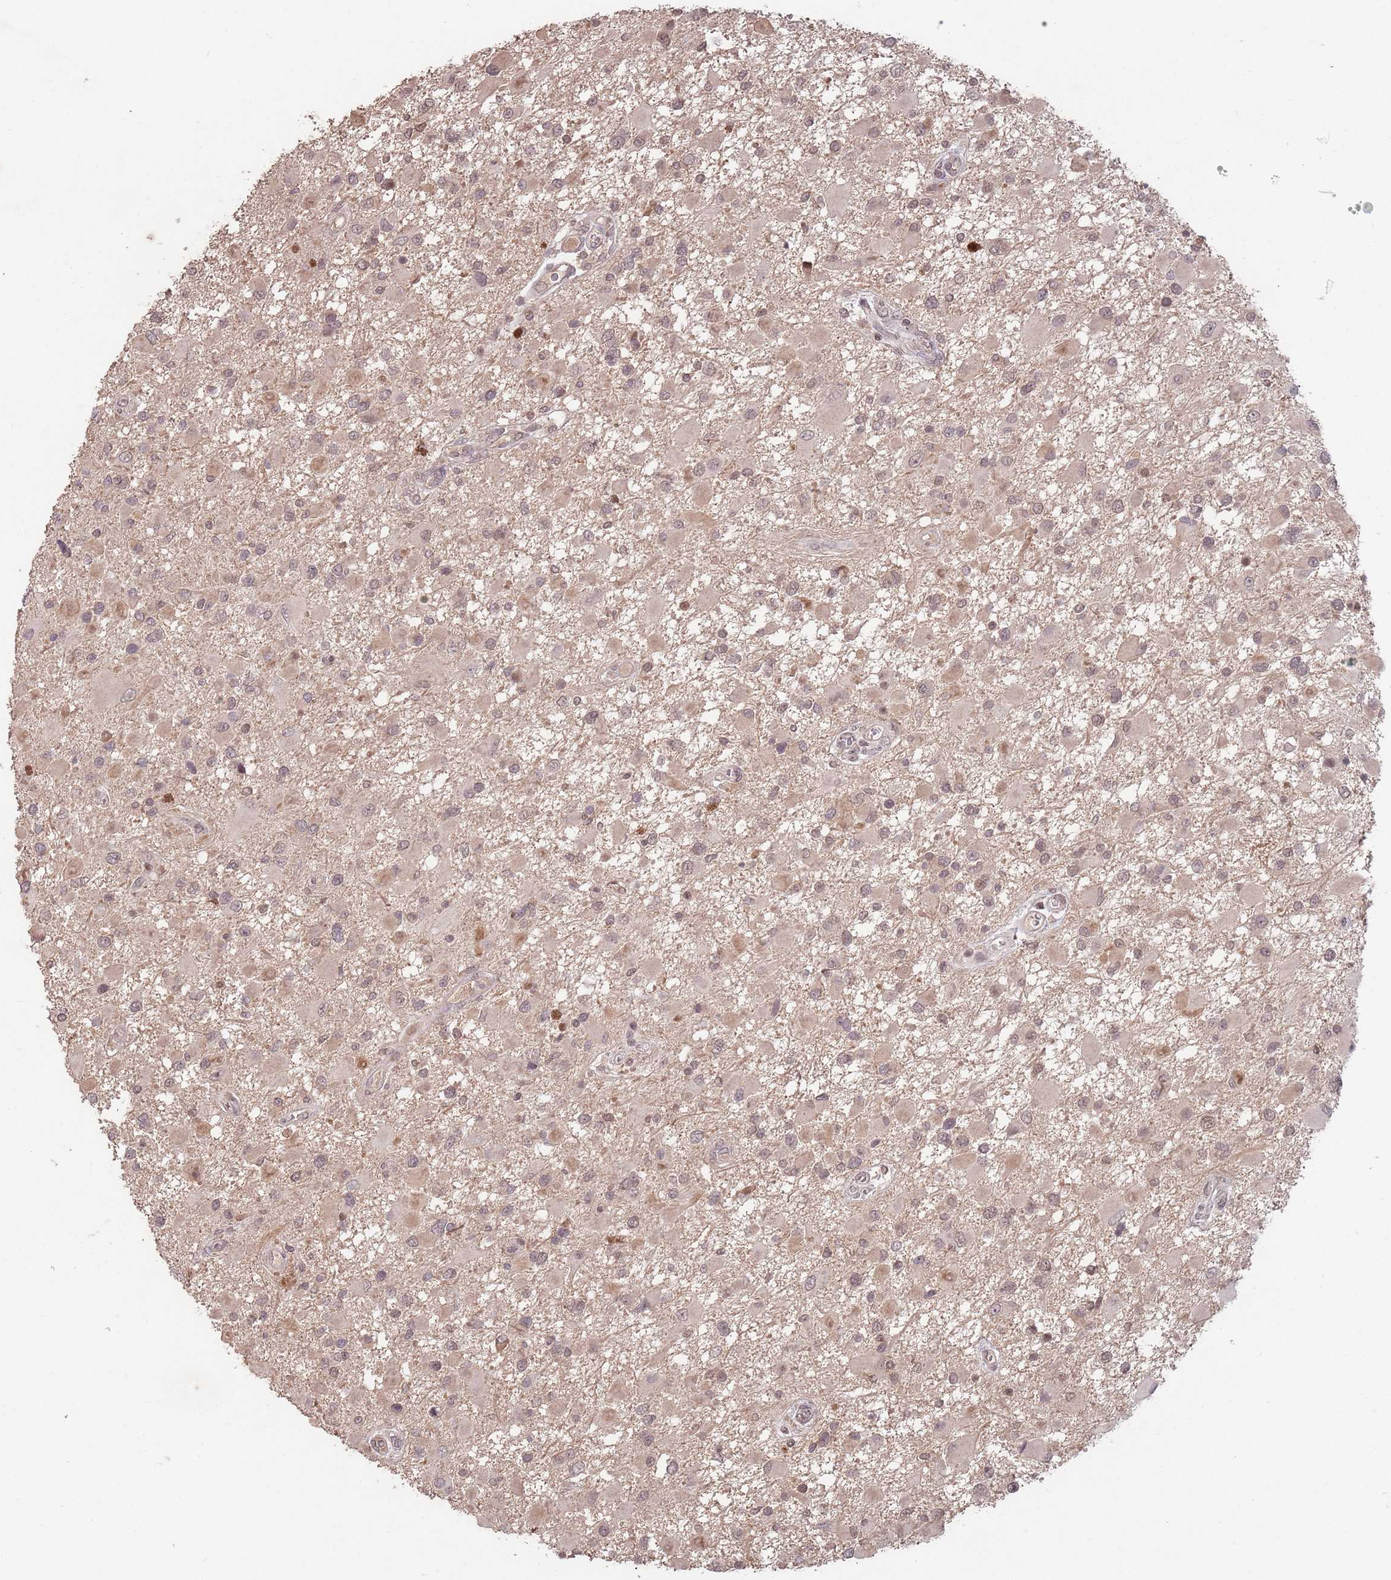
{"staining": {"intensity": "weak", "quantity": "<25%", "location": "cytoplasmic/membranous"}, "tissue": "glioma", "cell_type": "Tumor cells", "image_type": "cancer", "snomed": [{"axis": "morphology", "description": "Glioma, malignant, High grade"}, {"axis": "topography", "description": "Brain"}], "caption": "The histopathology image demonstrates no significant staining in tumor cells of glioma.", "gene": "MEI1", "patient": {"sex": "male", "age": 53}}